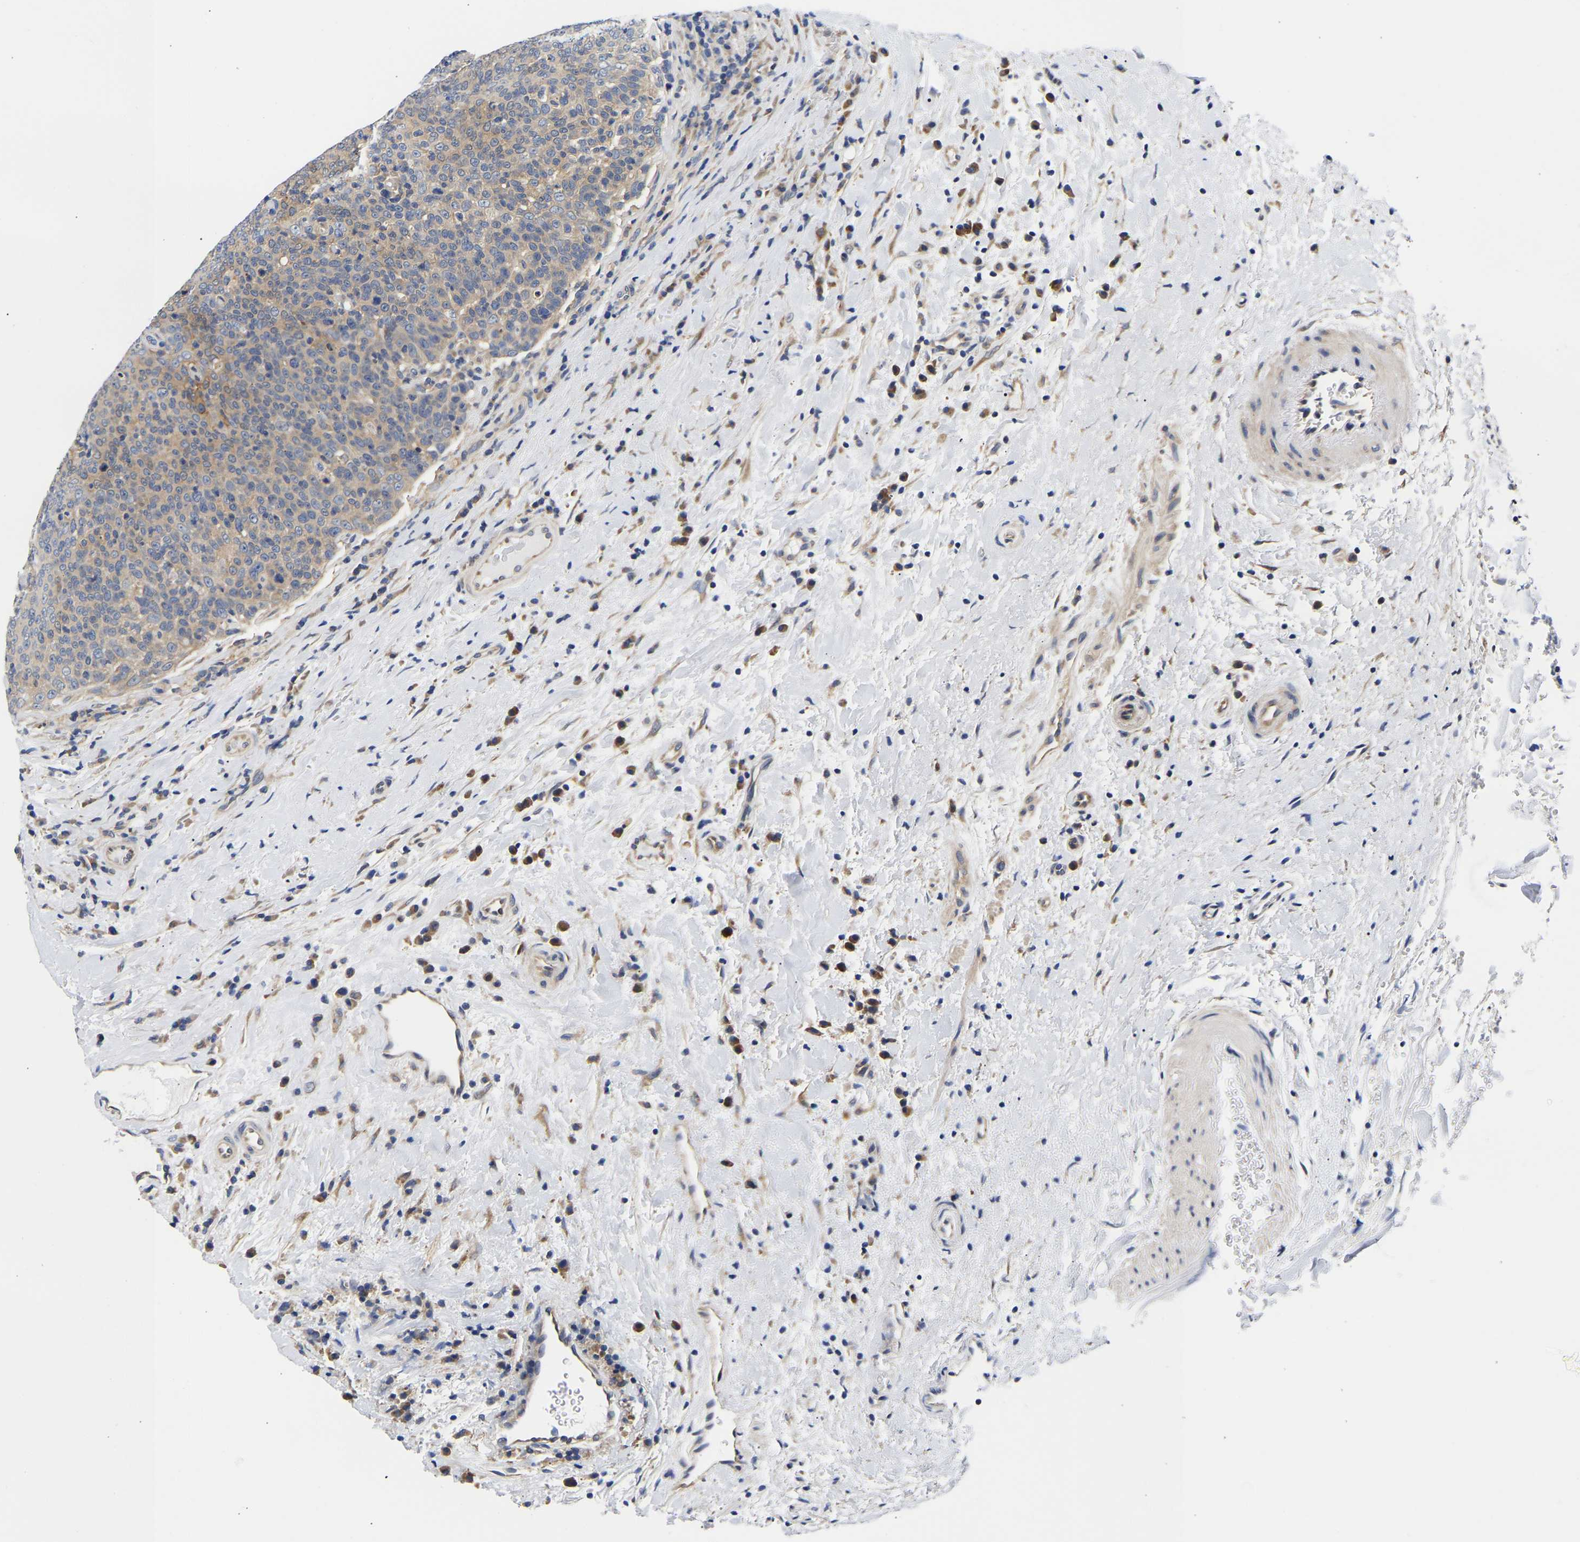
{"staining": {"intensity": "weak", "quantity": ">75%", "location": "cytoplasmic/membranous"}, "tissue": "head and neck cancer", "cell_type": "Tumor cells", "image_type": "cancer", "snomed": [{"axis": "morphology", "description": "Squamous cell carcinoma, NOS"}, {"axis": "morphology", "description": "Squamous cell carcinoma, metastatic, NOS"}, {"axis": "topography", "description": "Lymph node"}, {"axis": "topography", "description": "Head-Neck"}], "caption": "Head and neck cancer was stained to show a protein in brown. There is low levels of weak cytoplasmic/membranous expression in approximately >75% of tumor cells. Immunohistochemistry (ihc) stains the protein of interest in brown and the nuclei are stained blue.", "gene": "CCDC6", "patient": {"sex": "male", "age": 62}}